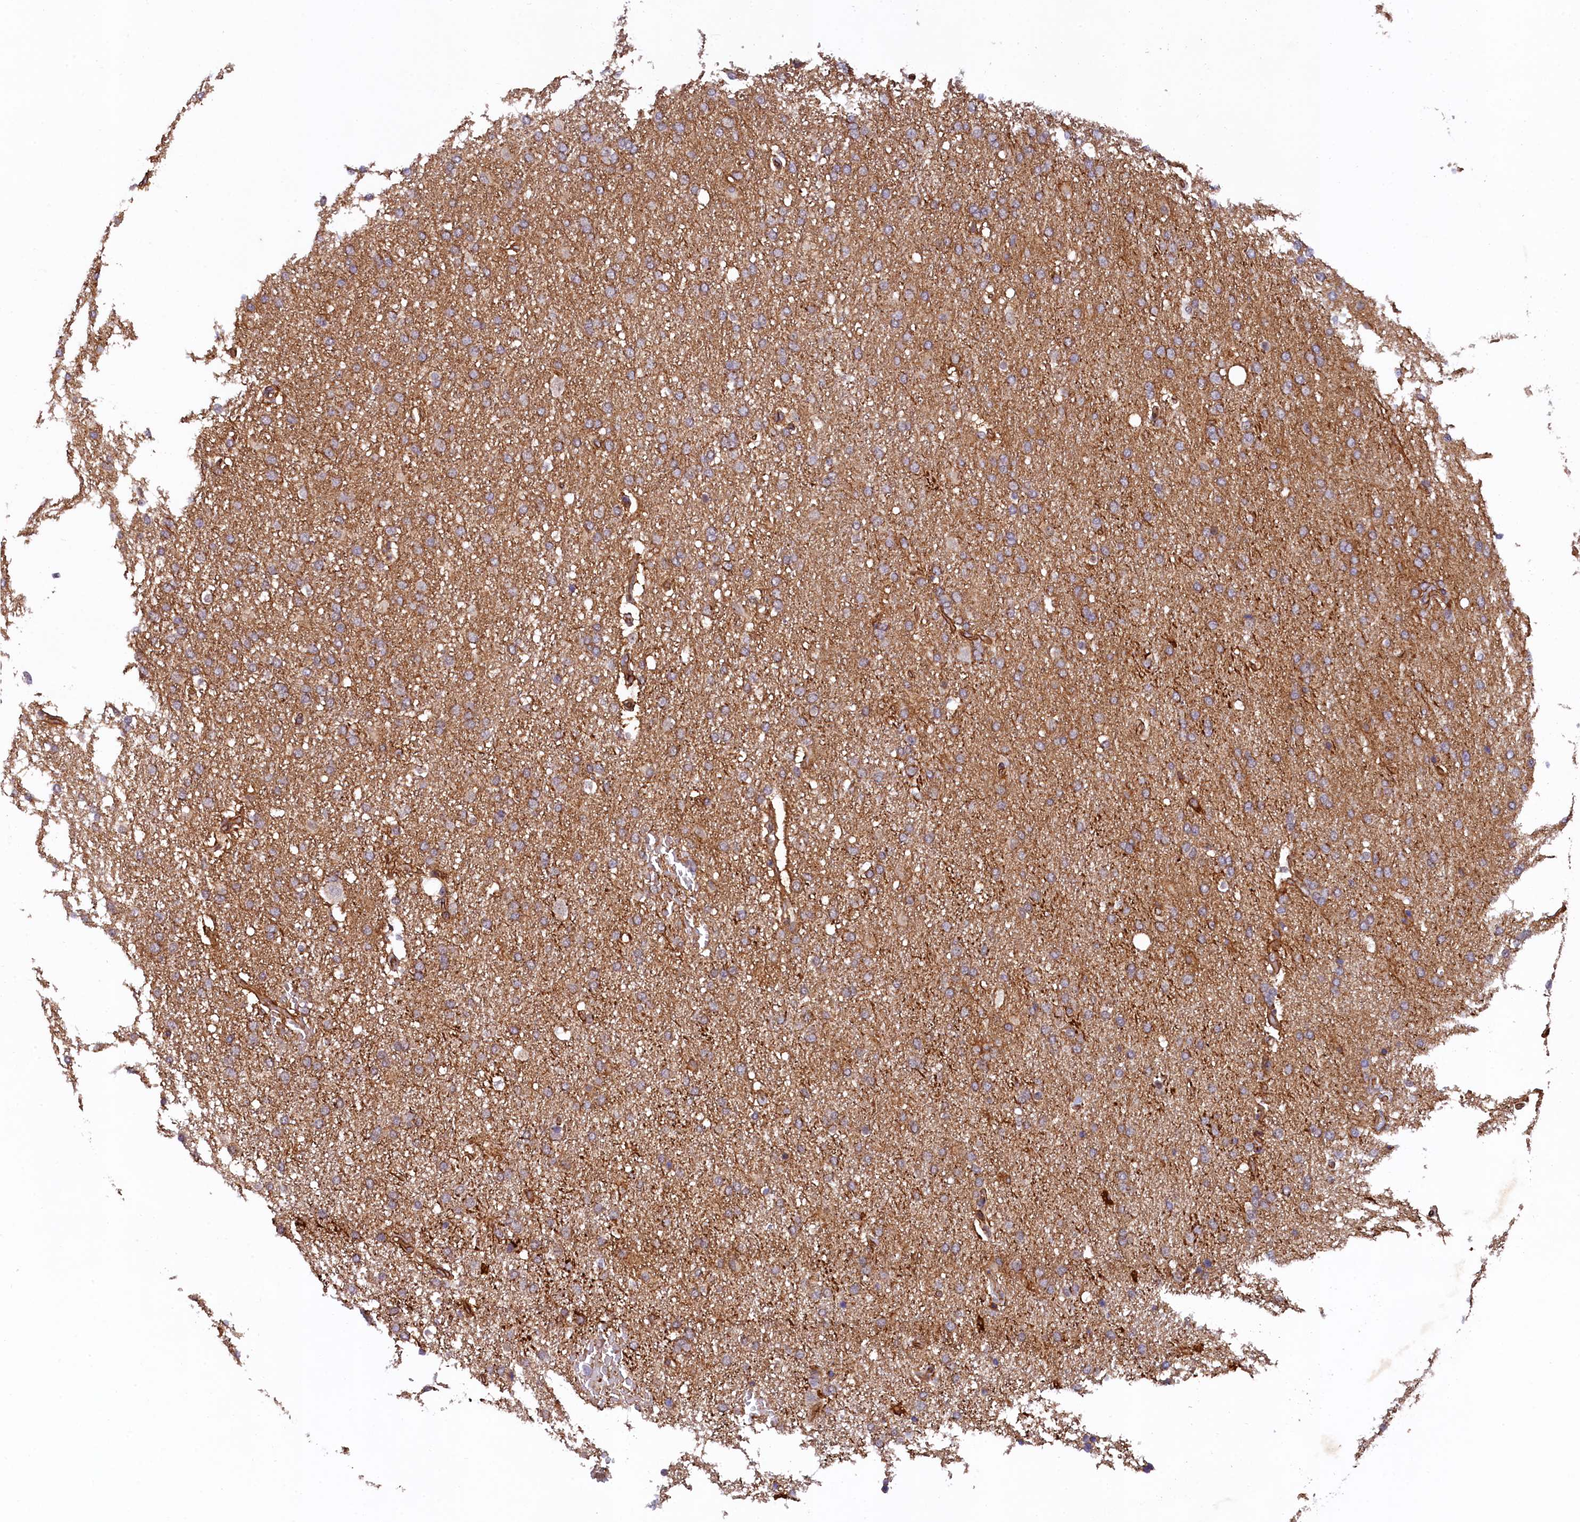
{"staining": {"intensity": "weak", "quantity": ">75%", "location": "cytoplasmic/membranous"}, "tissue": "glioma", "cell_type": "Tumor cells", "image_type": "cancer", "snomed": [{"axis": "morphology", "description": "Glioma, malignant, High grade"}, {"axis": "topography", "description": "Brain"}], "caption": "IHC of human malignant glioma (high-grade) reveals low levels of weak cytoplasmic/membranous staining in approximately >75% of tumor cells. The protein of interest is shown in brown color, while the nuclei are stained blue.", "gene": "ARL14EP", "patient": {"sex": "male", "age": 72}}